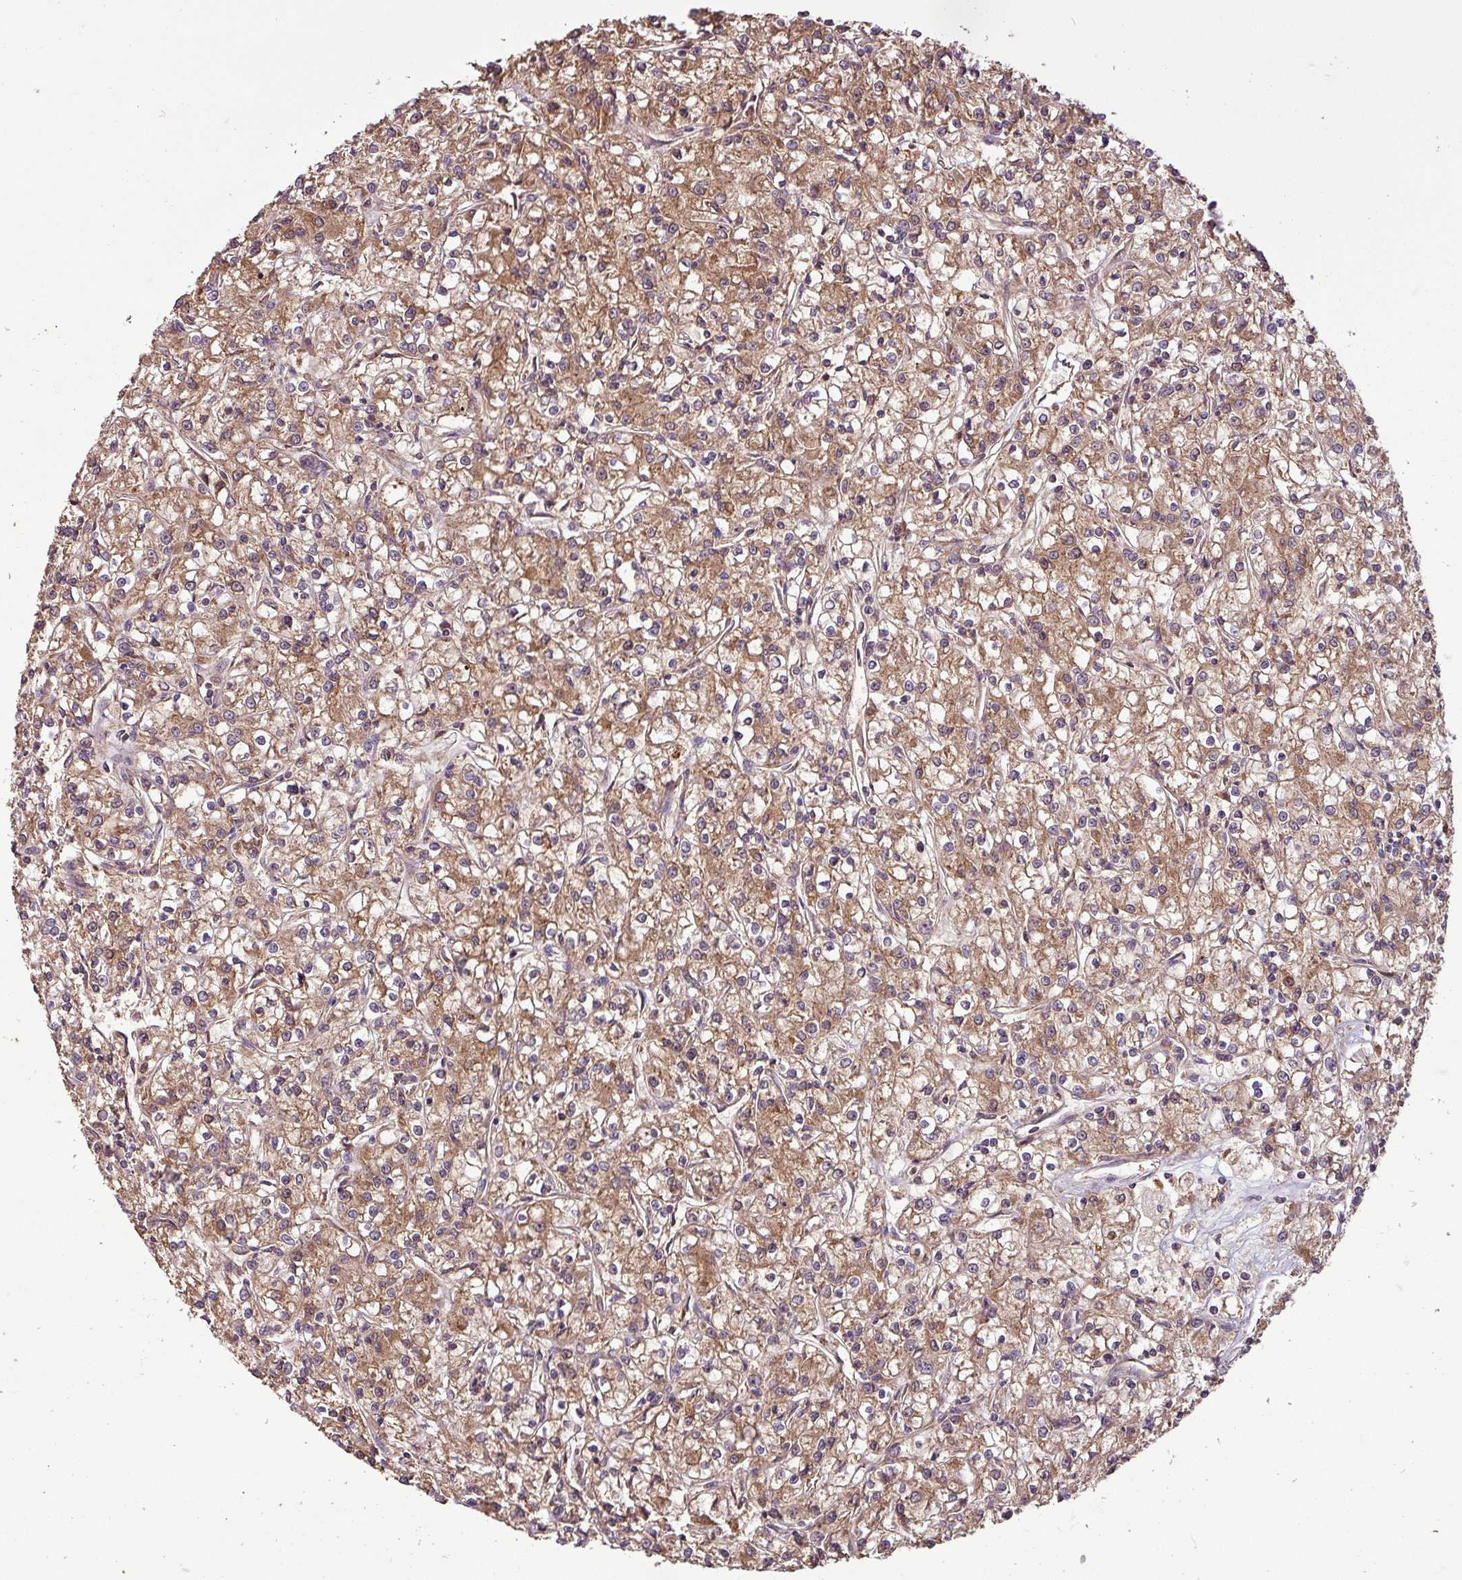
{"staining": {"intensity": "weak", "quantity": ">75%", "location": "cytoplasmic/membranous"}, "tissue": "renal cancer", "cell_type": "Tumor cells", "image_type": "cancer", "snomed": [{"axis": "morphology", "description": "Adenocarcinoma, NOS"}, {"axis": "topography", "description": "Kidney"}], "caption": "Renal adenocarcinoma stained for a protein (brown) reveals weak cytoplasmic/membranous positive staining in about >75% of tumor cells.", "gene": "NT5C3A", "patient": {"sex": "female", "age": 59}}